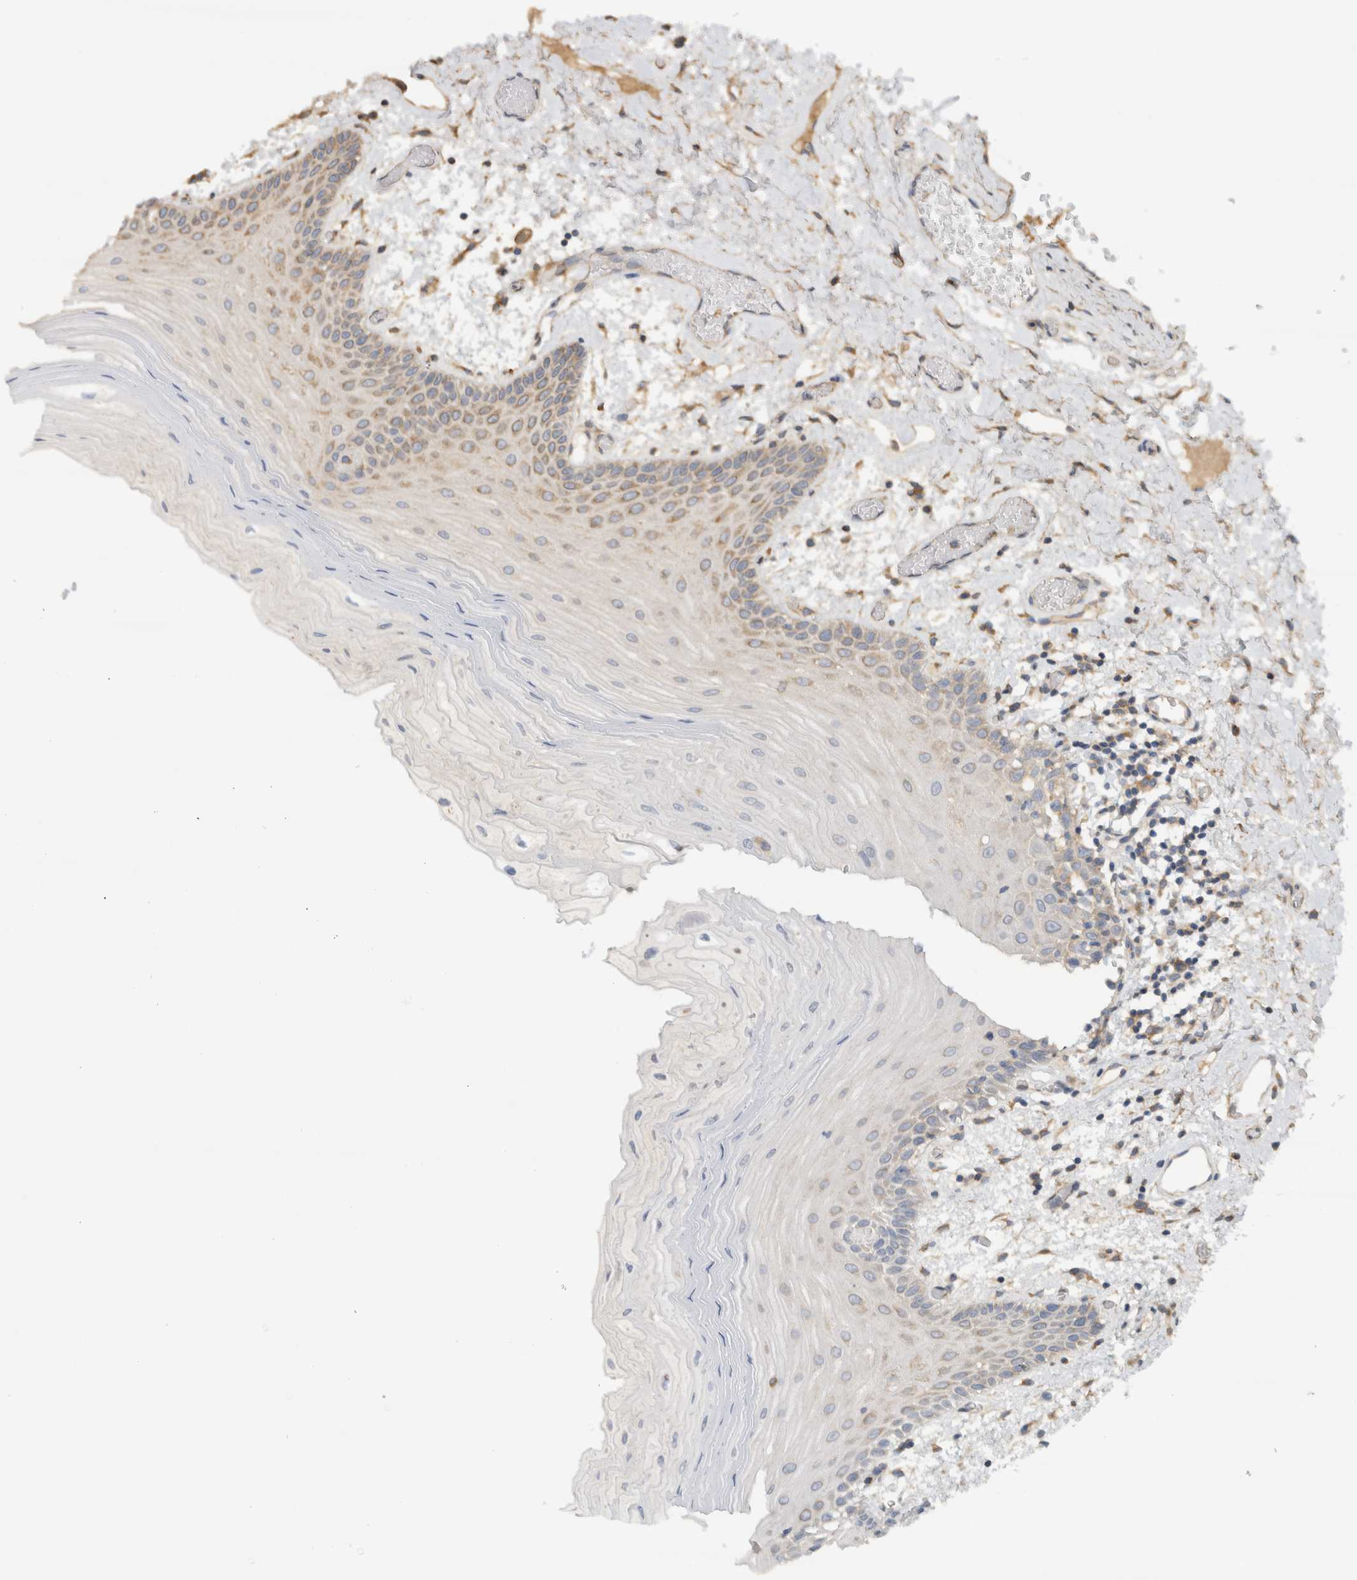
{"staining": {"intensity": "moderate", "quantity": "<25%", "location": "cytoplasmic/membranous"}, "tissue": "oral mucosa", "cell_type": "Squamous epithelial cells", "image_type": "normal", "snomed": [{"axis": "morphology", "description": "Normal tissue, NOS"}, {"axis": "topography", "description": "Oral tissue"}], "caption": "The image demonstrates immunohistochemical staining of unremarkable oral mucosa. There is moderate cytoplasmic/membranous expression is seen in approximately <25% of squamous epithelial cells.", "gene": "EIF4G3", "patient": {"sex": "male", "age": 52}}